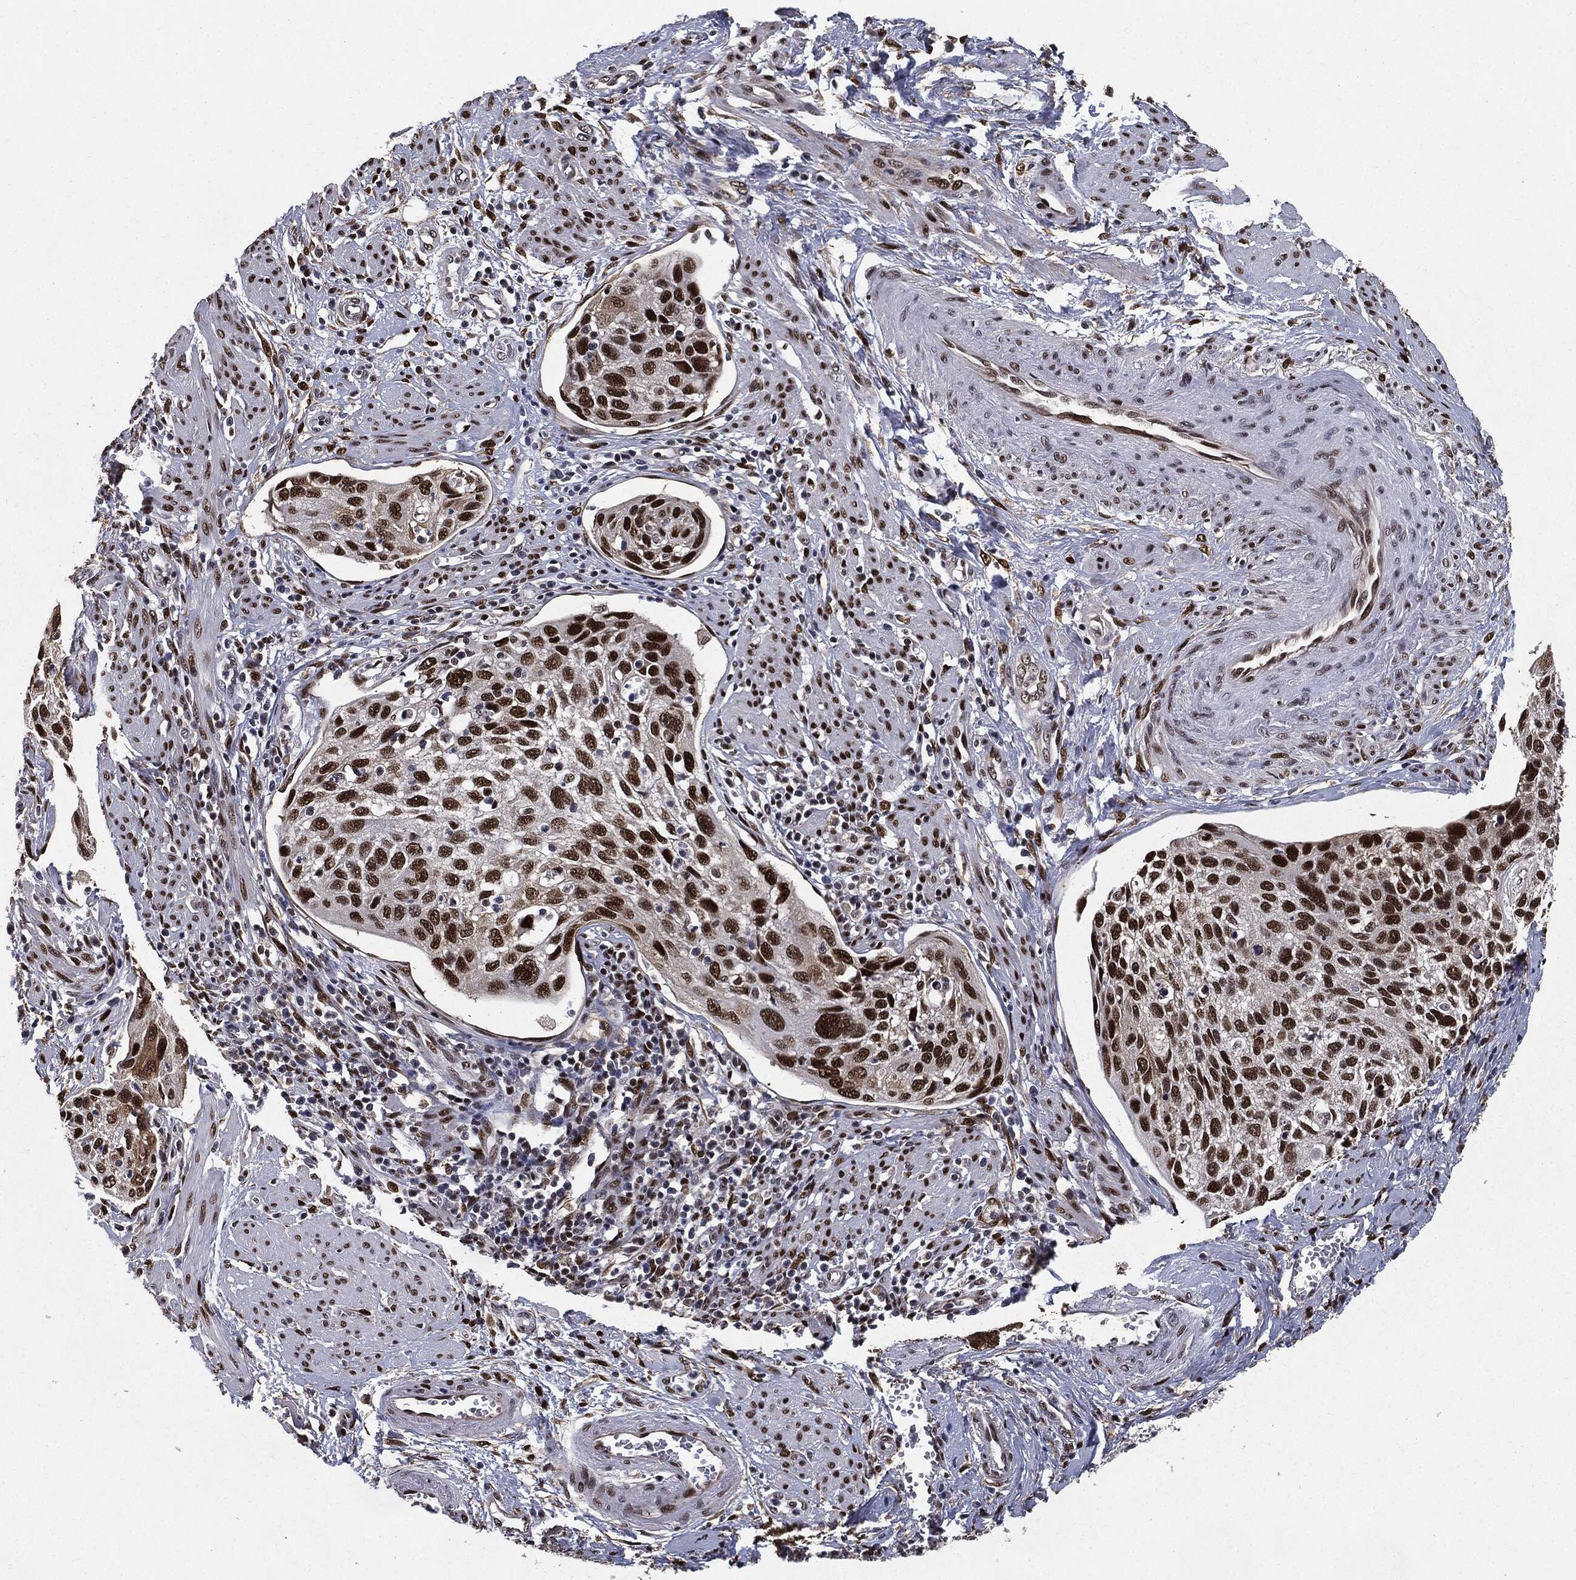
{"staining": {"intensity": "strong", "quantity": ">75%", "location": "nuclear"}, "tissue": "cervical cancer", "cell_type": "Tumor cells", "image_type": "cancer", "snomed": [{"axis": "morphology", "description": "Squamous cell carcinoma, NOS"}, {"axis": "topography", "description": "Cervix"}], "caption": "Protein staining of cervical cancer tissue reveals strong nuclear expression in about >75% of tumor cells. The staining was performed using DAB to visualize the protein expression in brown, while the nuclei were stained in blue with hematoxylin (Magnification: 20x).", "gene": "JUN", "patient": {"sex": "female", "age": 70}}